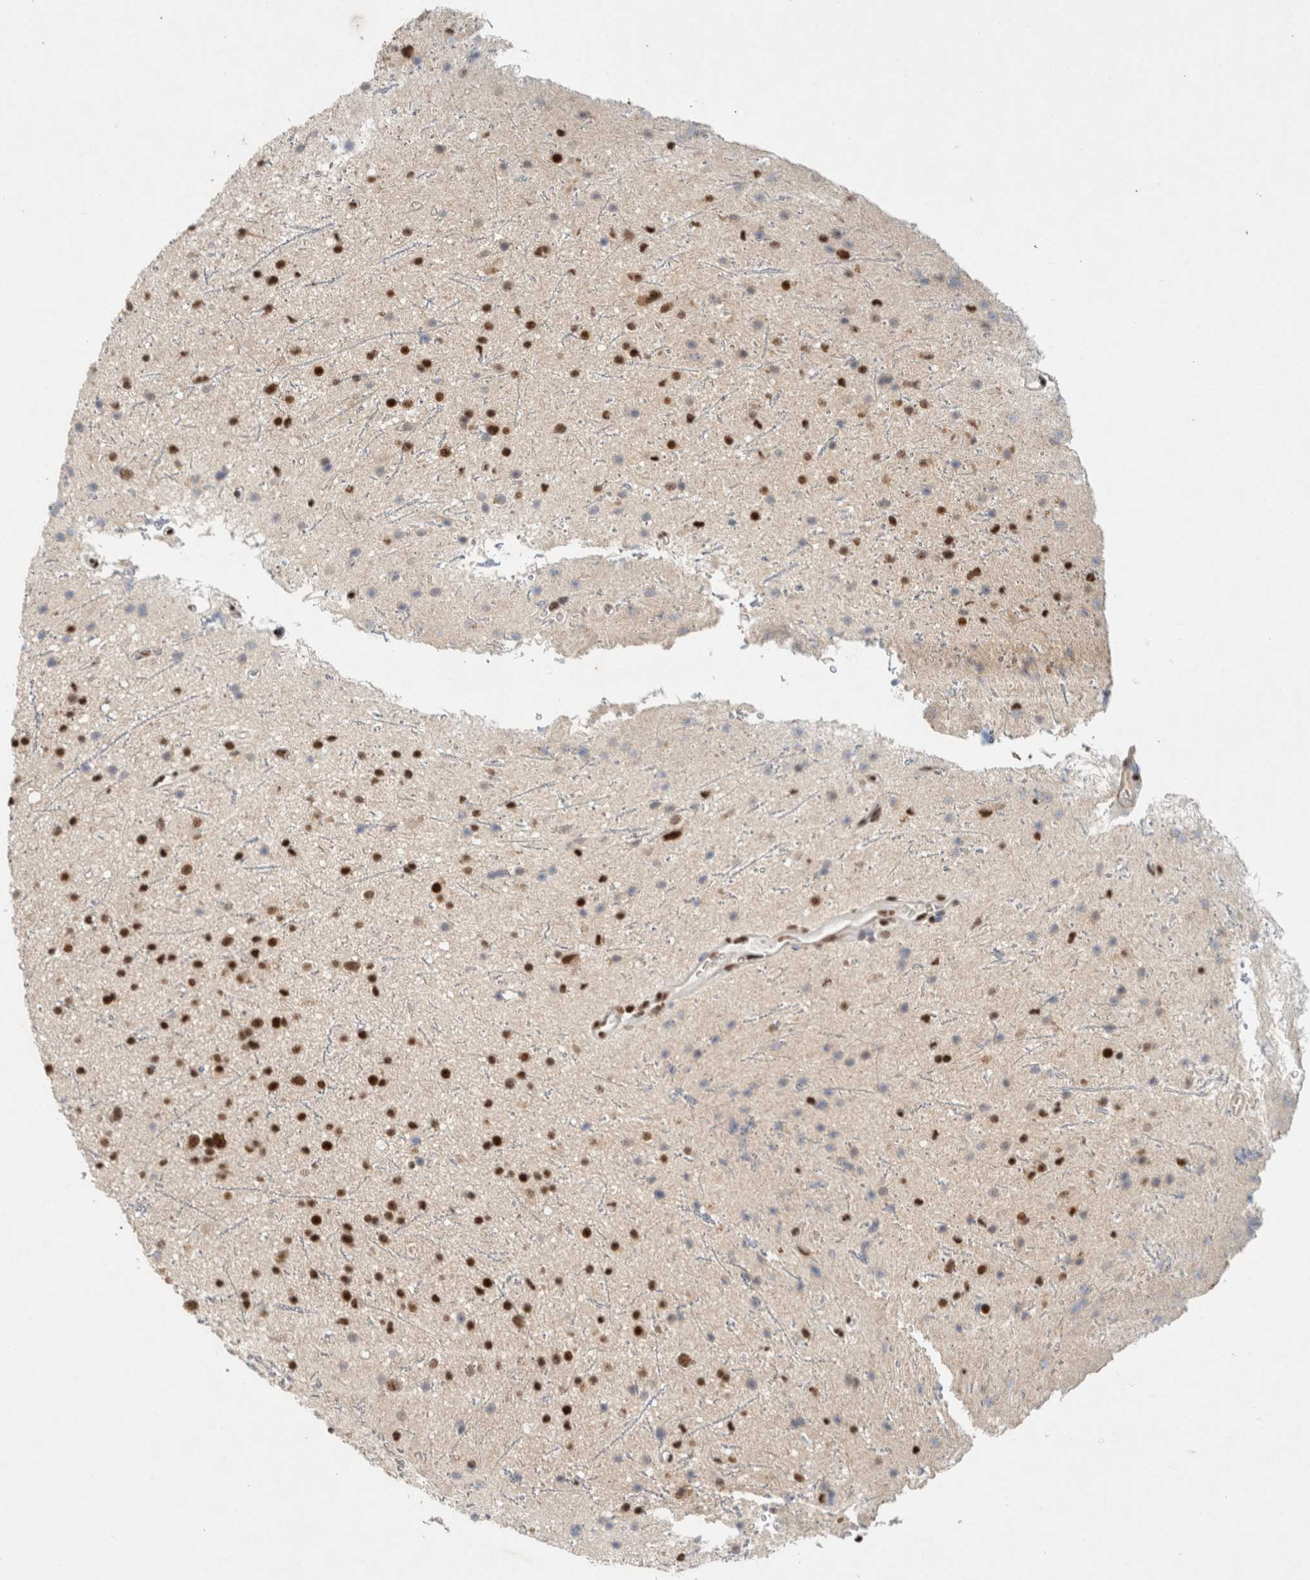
{"staining": {"intensity": "strong", "quantity": ">75%", "location": "nuclear"}, "tissue": "glioma", "cell_type": "Tumor cells", "image_type": "cancer", "snomed": [{"axis": "morphology", "description": "Glioma, malignant, Low grade"}, {"axis": "topography", "description": "Cerebral cortex"}], "caption": "Immunohistochemistry staining of glioma, which demonstrates high levels of strong nuclear staining in approximately >75% of tumor cells indicating strong nuclear protein expression. The staining was performed using DAB (3,3'-diaminobenzidine) (brown) for protein detection and nuclei were counterstained in hematoxylin (blue).", "gene": "DDX42", "patient": {"sex": "female", "age": 39}}